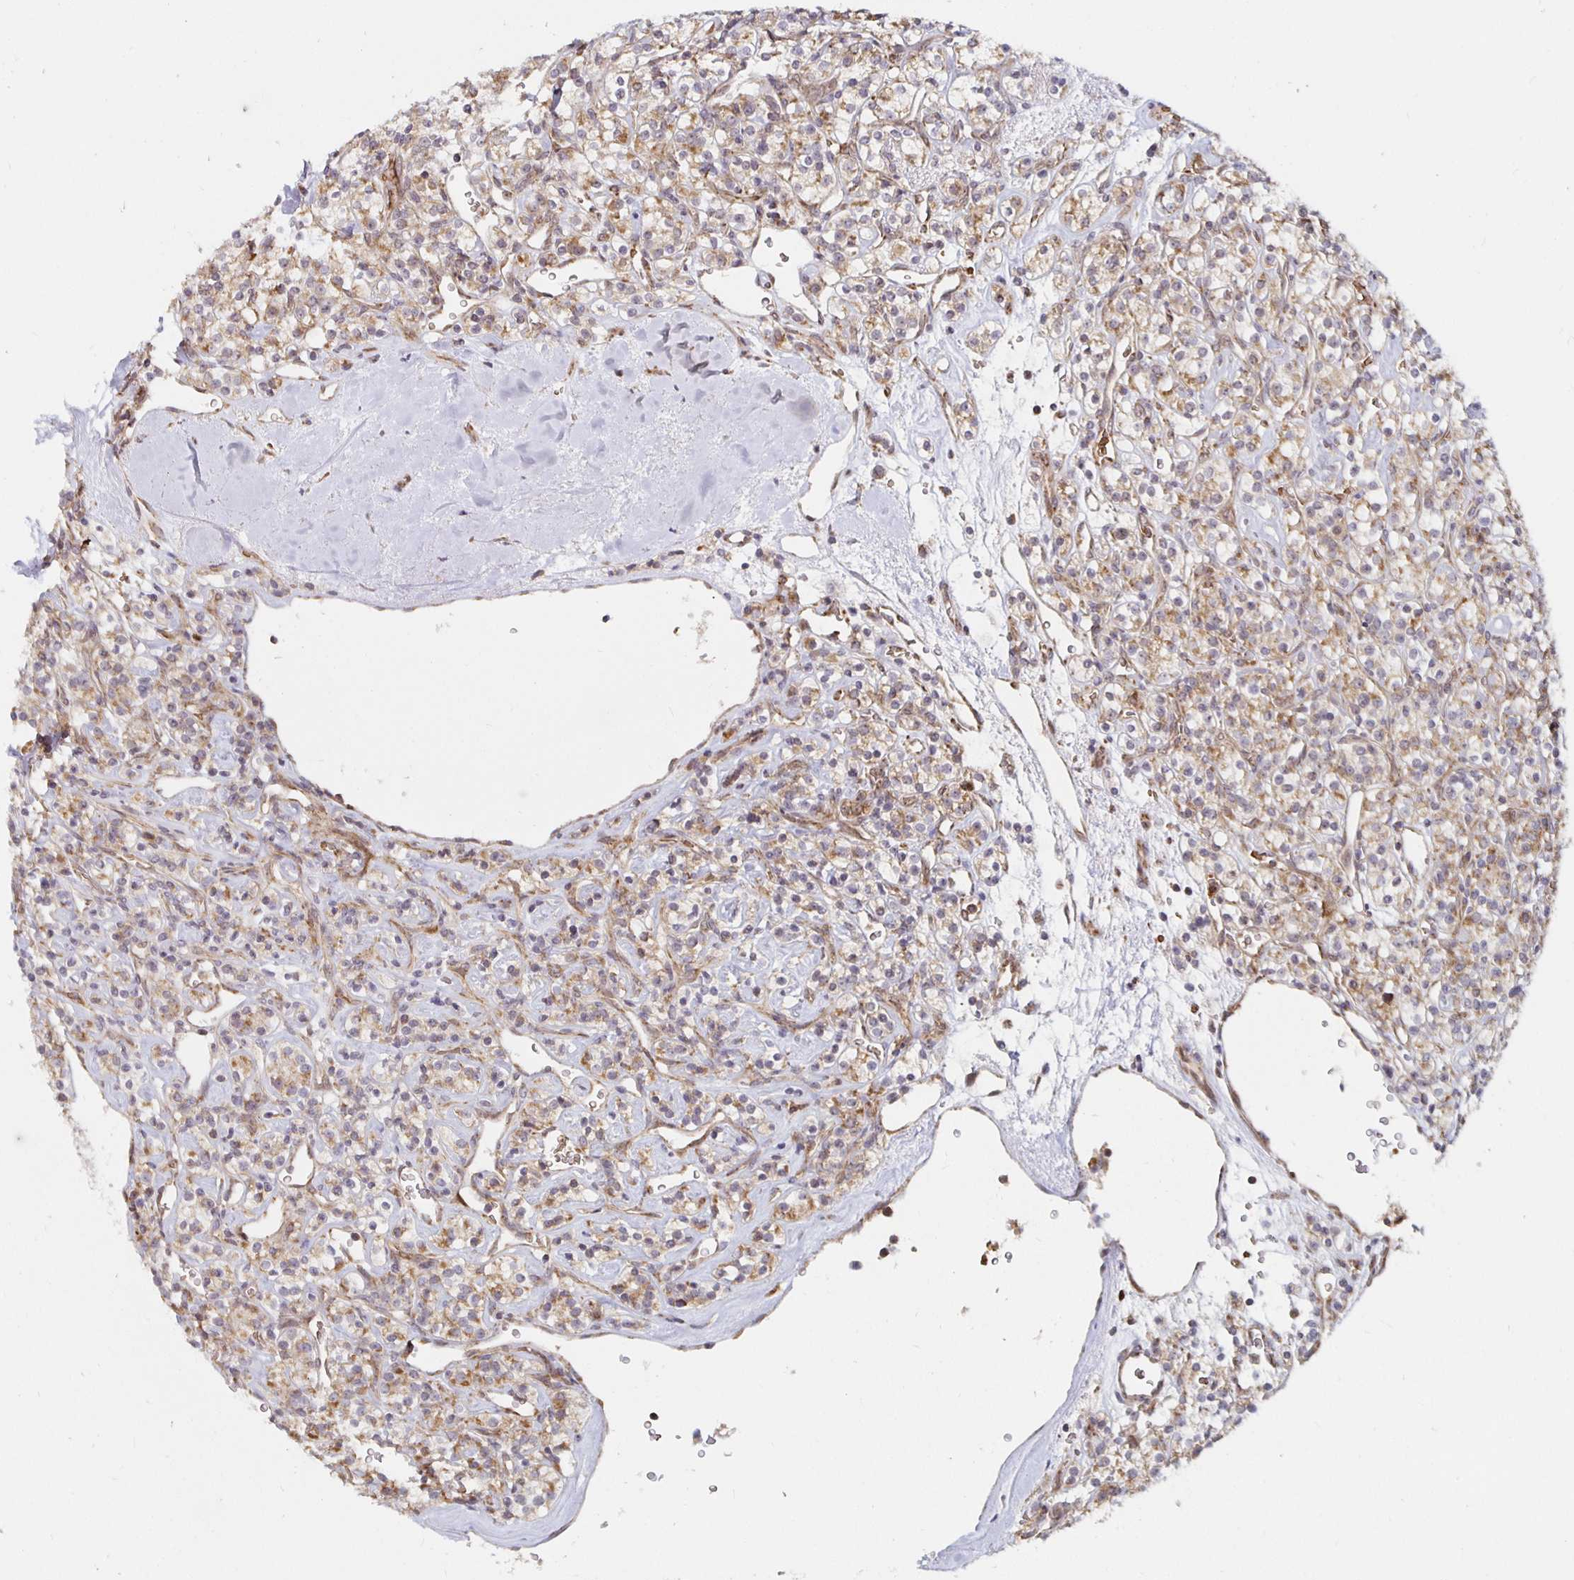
{"staining": {"intensity": "moderate", "quantity": ">75%", "location": "cytoplasmic/membranous"}, "tissue": "renal cancer", "cell_type": "Tumor cells", "image_type": "cancer", "snomed": [{"axis": "morphology", "description": "Adenocarcinoma, NOS"}, {"axis": "topography", "description": "Kidney"}], "caption": "This histopathology image demonstrates renal adenocarcinoma stained with immunohistochemistry to label a protein in brown. The cytoplasmic/membranous of tumor cells show moderate positivity for the protein. Nuclei are counter-stained blue.", "gene": "MRPL28", "patient": {"sex": "male", "age": 77}}